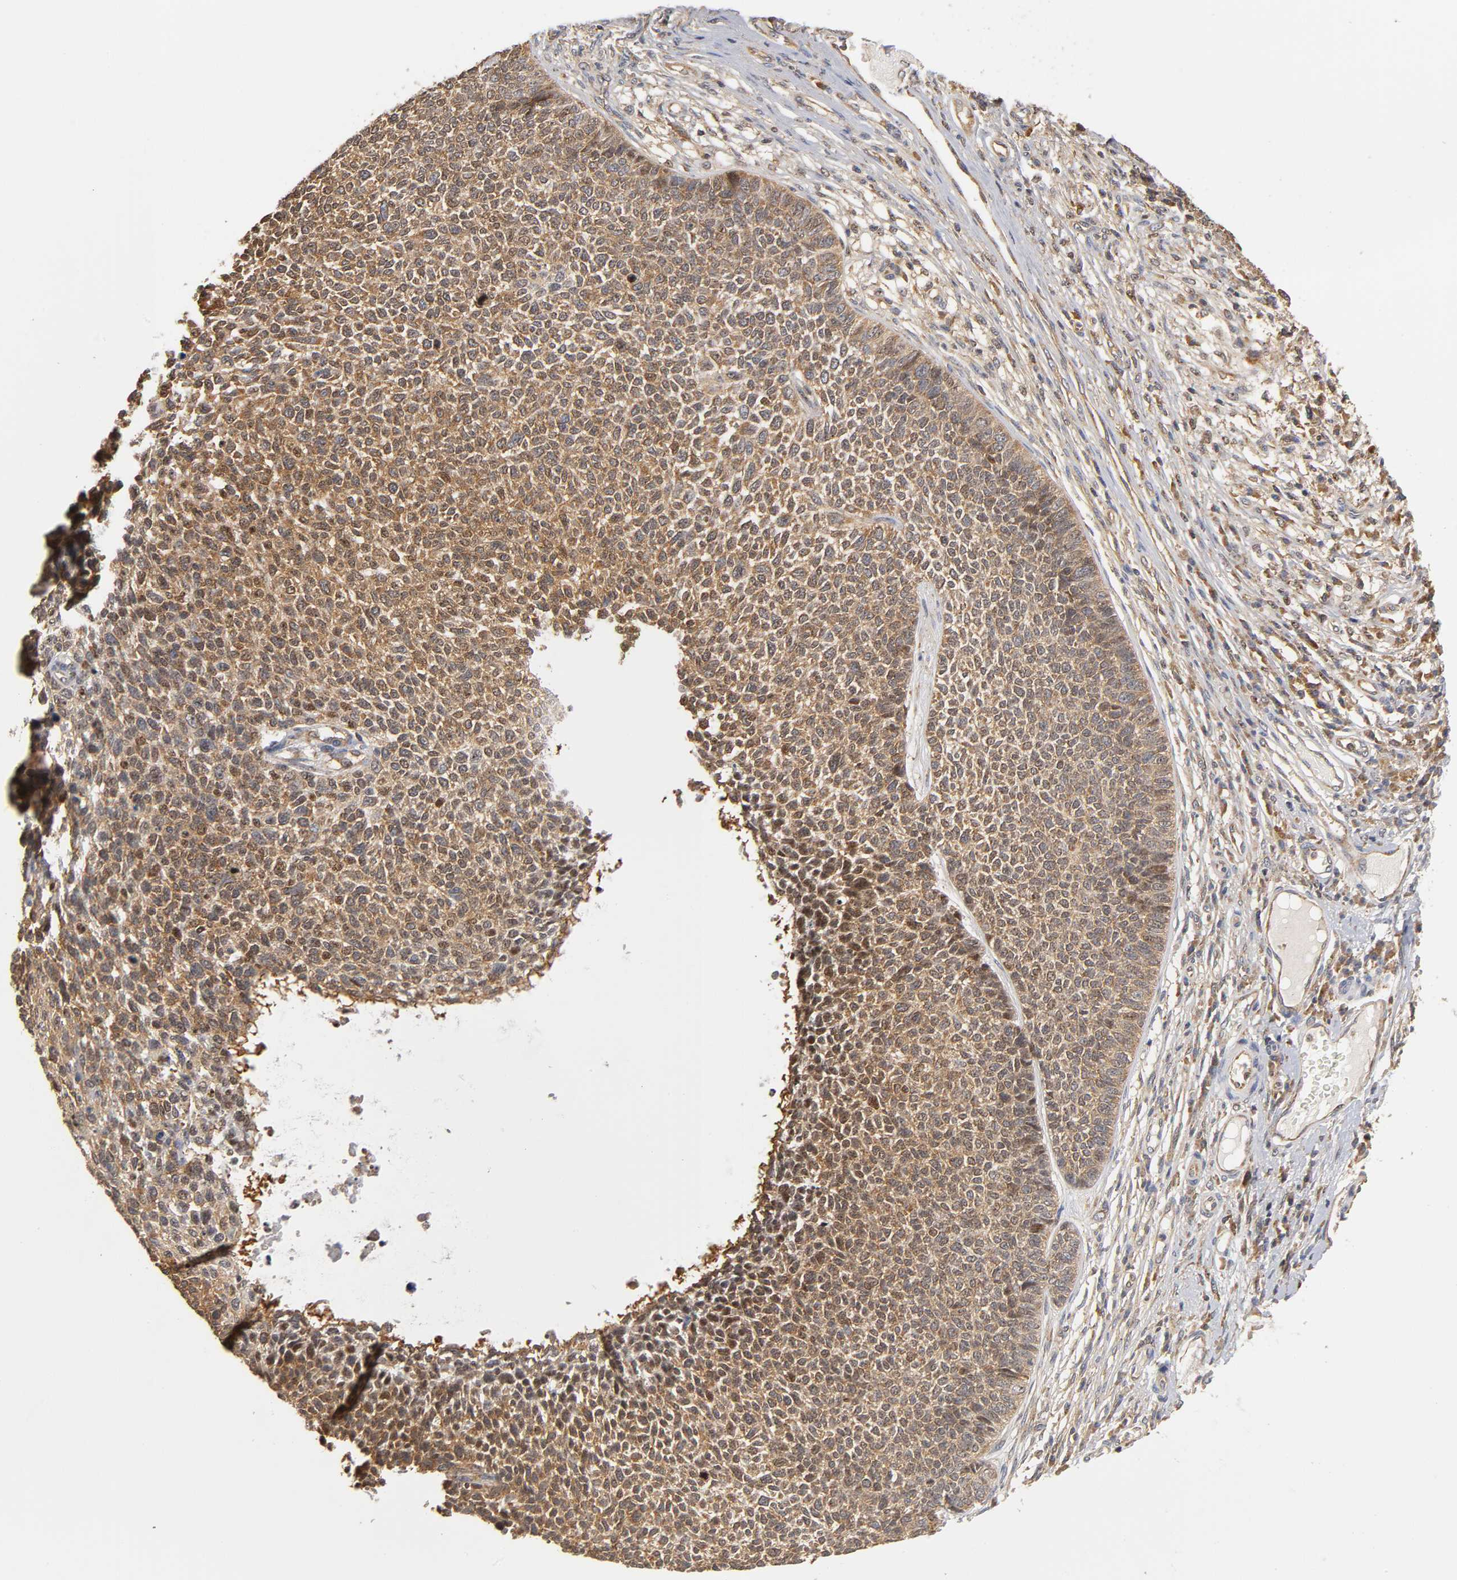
{"staining": {"intensity": "moderate", "quantity": ">75%", "location": "cytoplasmic/membranous"}, "tissue": "skin cancer", "cell_type": "Tumor cells", "image_type": "cancer", "snomed": [{"axis": "morphology", "description": "Basal cell carcinoma"}, {"axis": "topography", "description": "Skin"}], "caption": "Immunohistochemistry (IHC) micrograph of human skin cancer stained for a protein (brown), which demonstrates medium levels of moderate cytoplasmic/membranous positivity in about >75% of tumor cells.", "gene": "PAFAH1B1", "patient": {"sex": "female", "age": 84}}